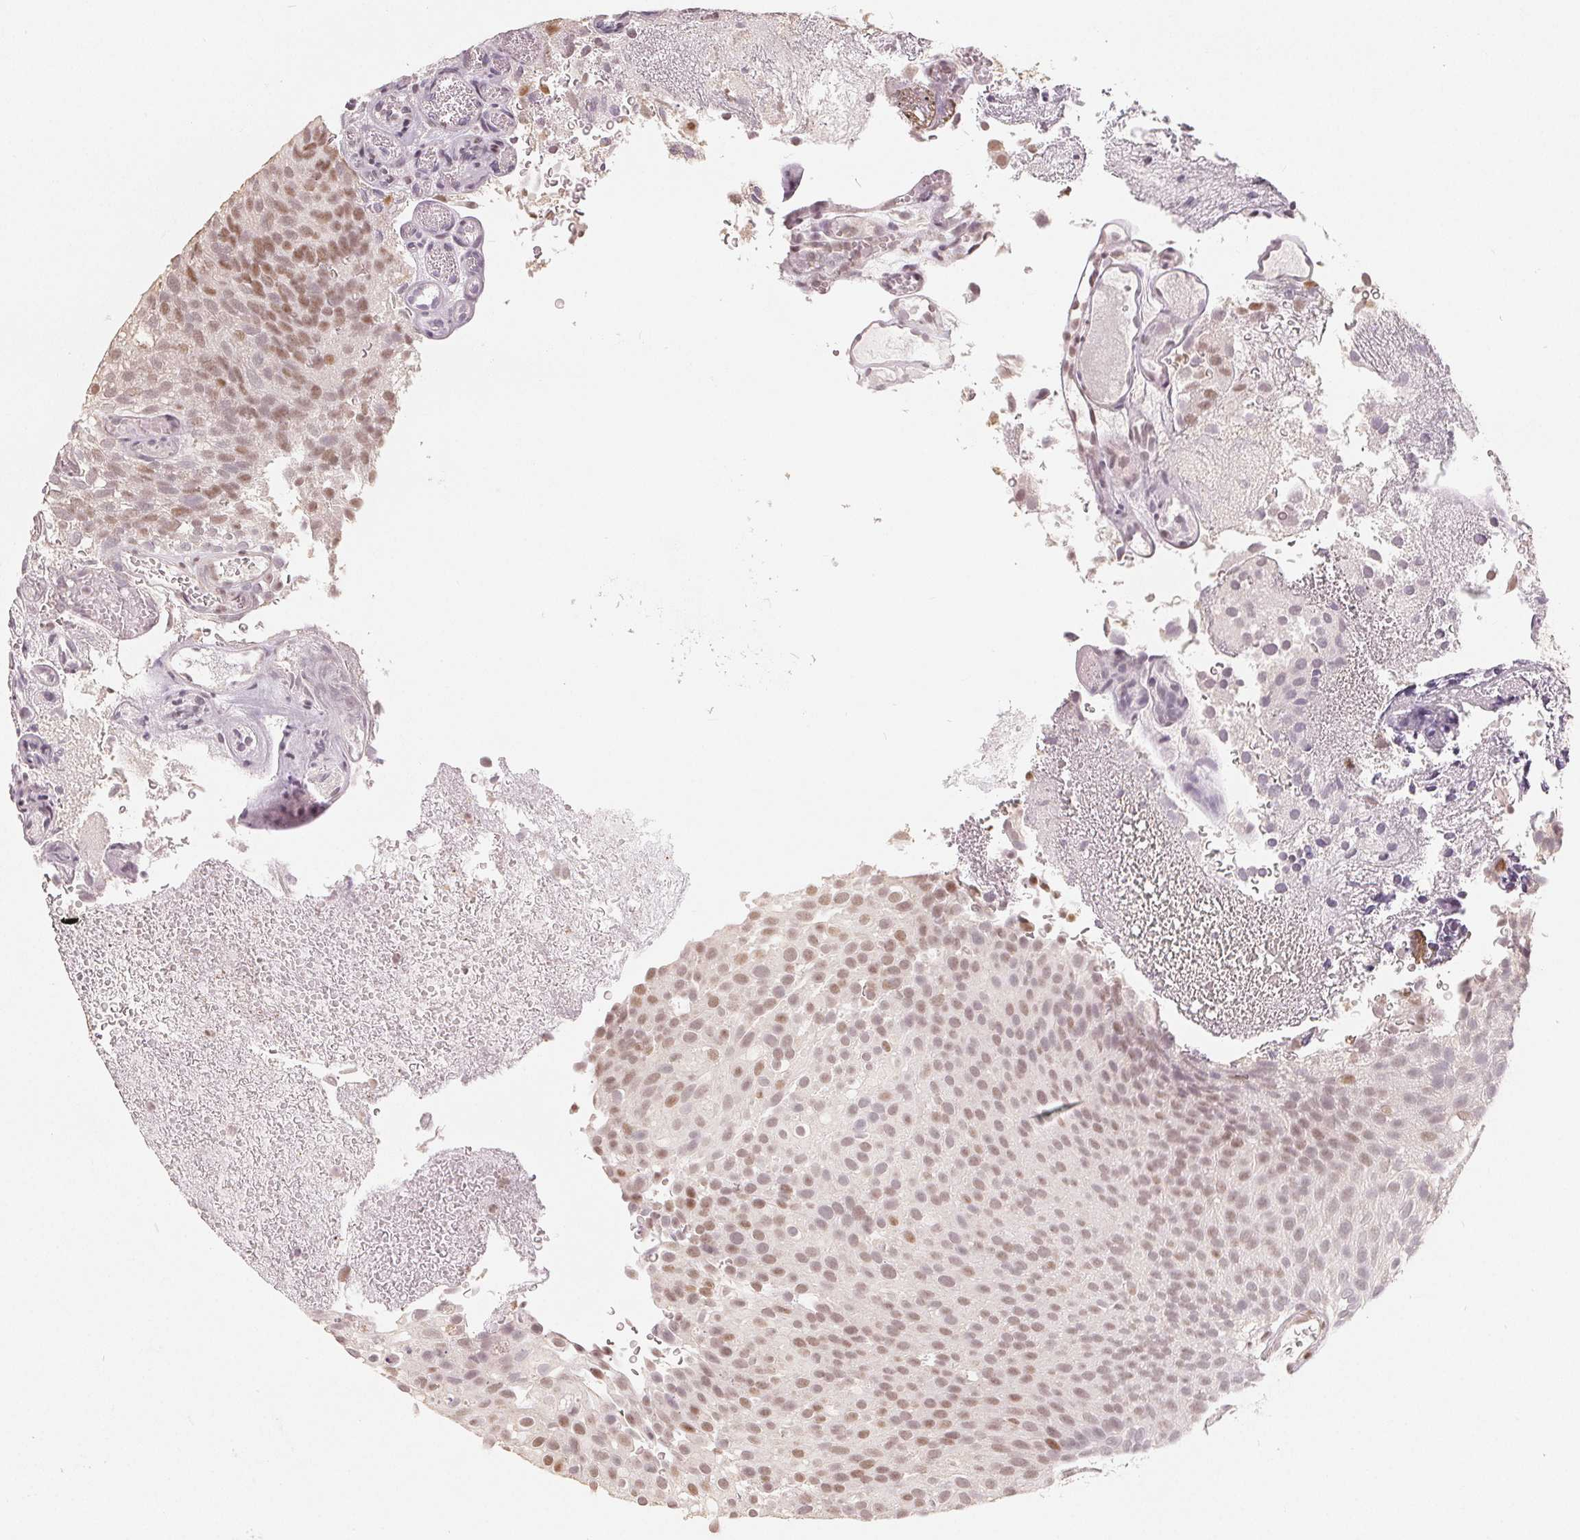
{"staining": {"intensity": "weak", "quantity": ">75%", "location": "nuclear"}, "tissue": "urothelial cancer", "cell_type": "Tumor cells", "image_type": "cancer", "snomed": [{"axis": "morphology", "description": "Urothelial carcinoma, Low grade"}, {"axis": "topography", "description": "Urinary bladder"}], "caption": "Urothelial carcinoma (low-grade) stained for a protein (brown) demonstrates weak nuclear positive expression in about >75% of tumor cells.", "gene": "CCDC138", "patient": {"sex": "male", "age": 78}}